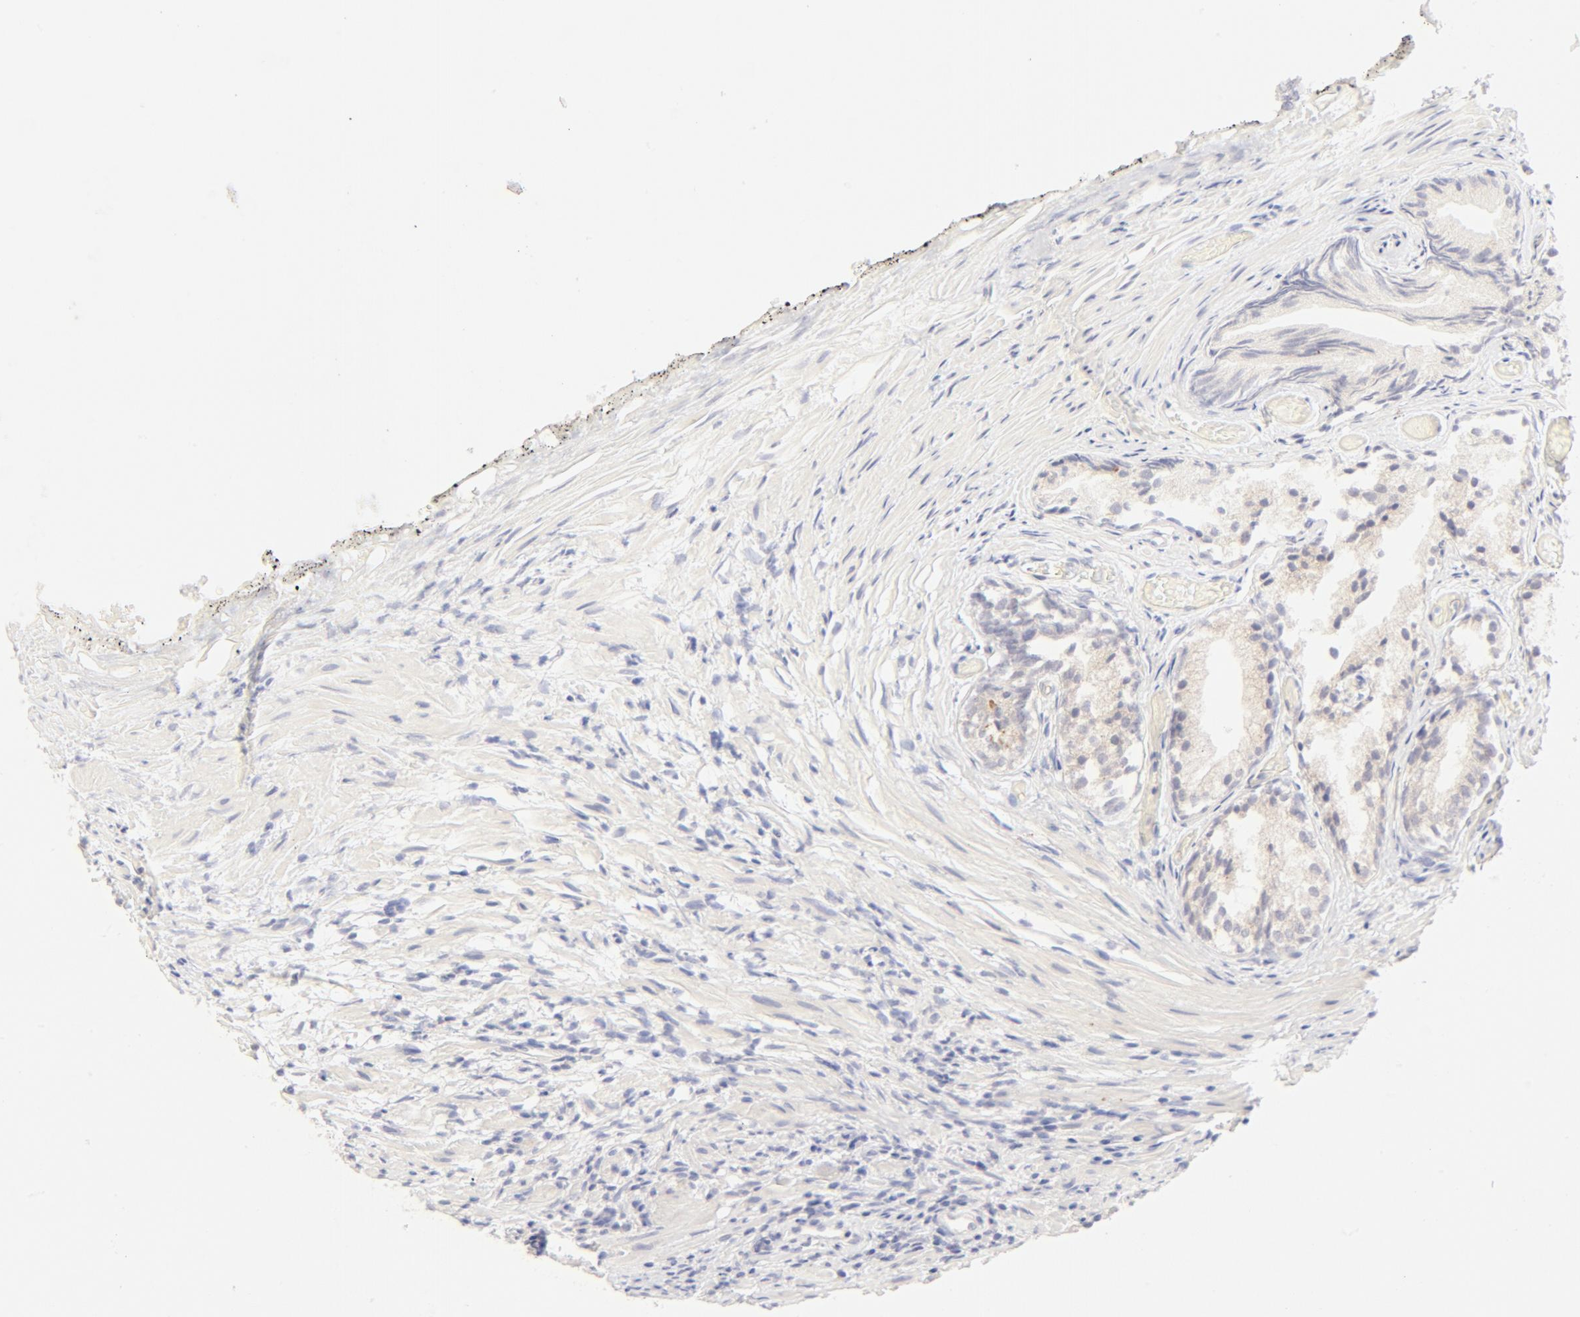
{"staining": {"intensity": "moderate", "quantity": "25%-75%", "location": "cytoplasmic/membranous"}, "tissue": "prostate", "cell_type": "Glandular cells", "image_type": "normal", "snomed": [{"axis": "morphology", "description": "Normal tissue, NOS"}, {"axis": "topography", "description": "Prostate"}], "caption": "Immunohistochemistry photomicrograph of benign prostate stained for a protein (brown), which reveals medium levels of moderate cytoplasmic/membranous positivity in approximately 25%-75% of glandular cells.", "gene": "NKX2", "patient": {"sex": "male", "age": 76}}